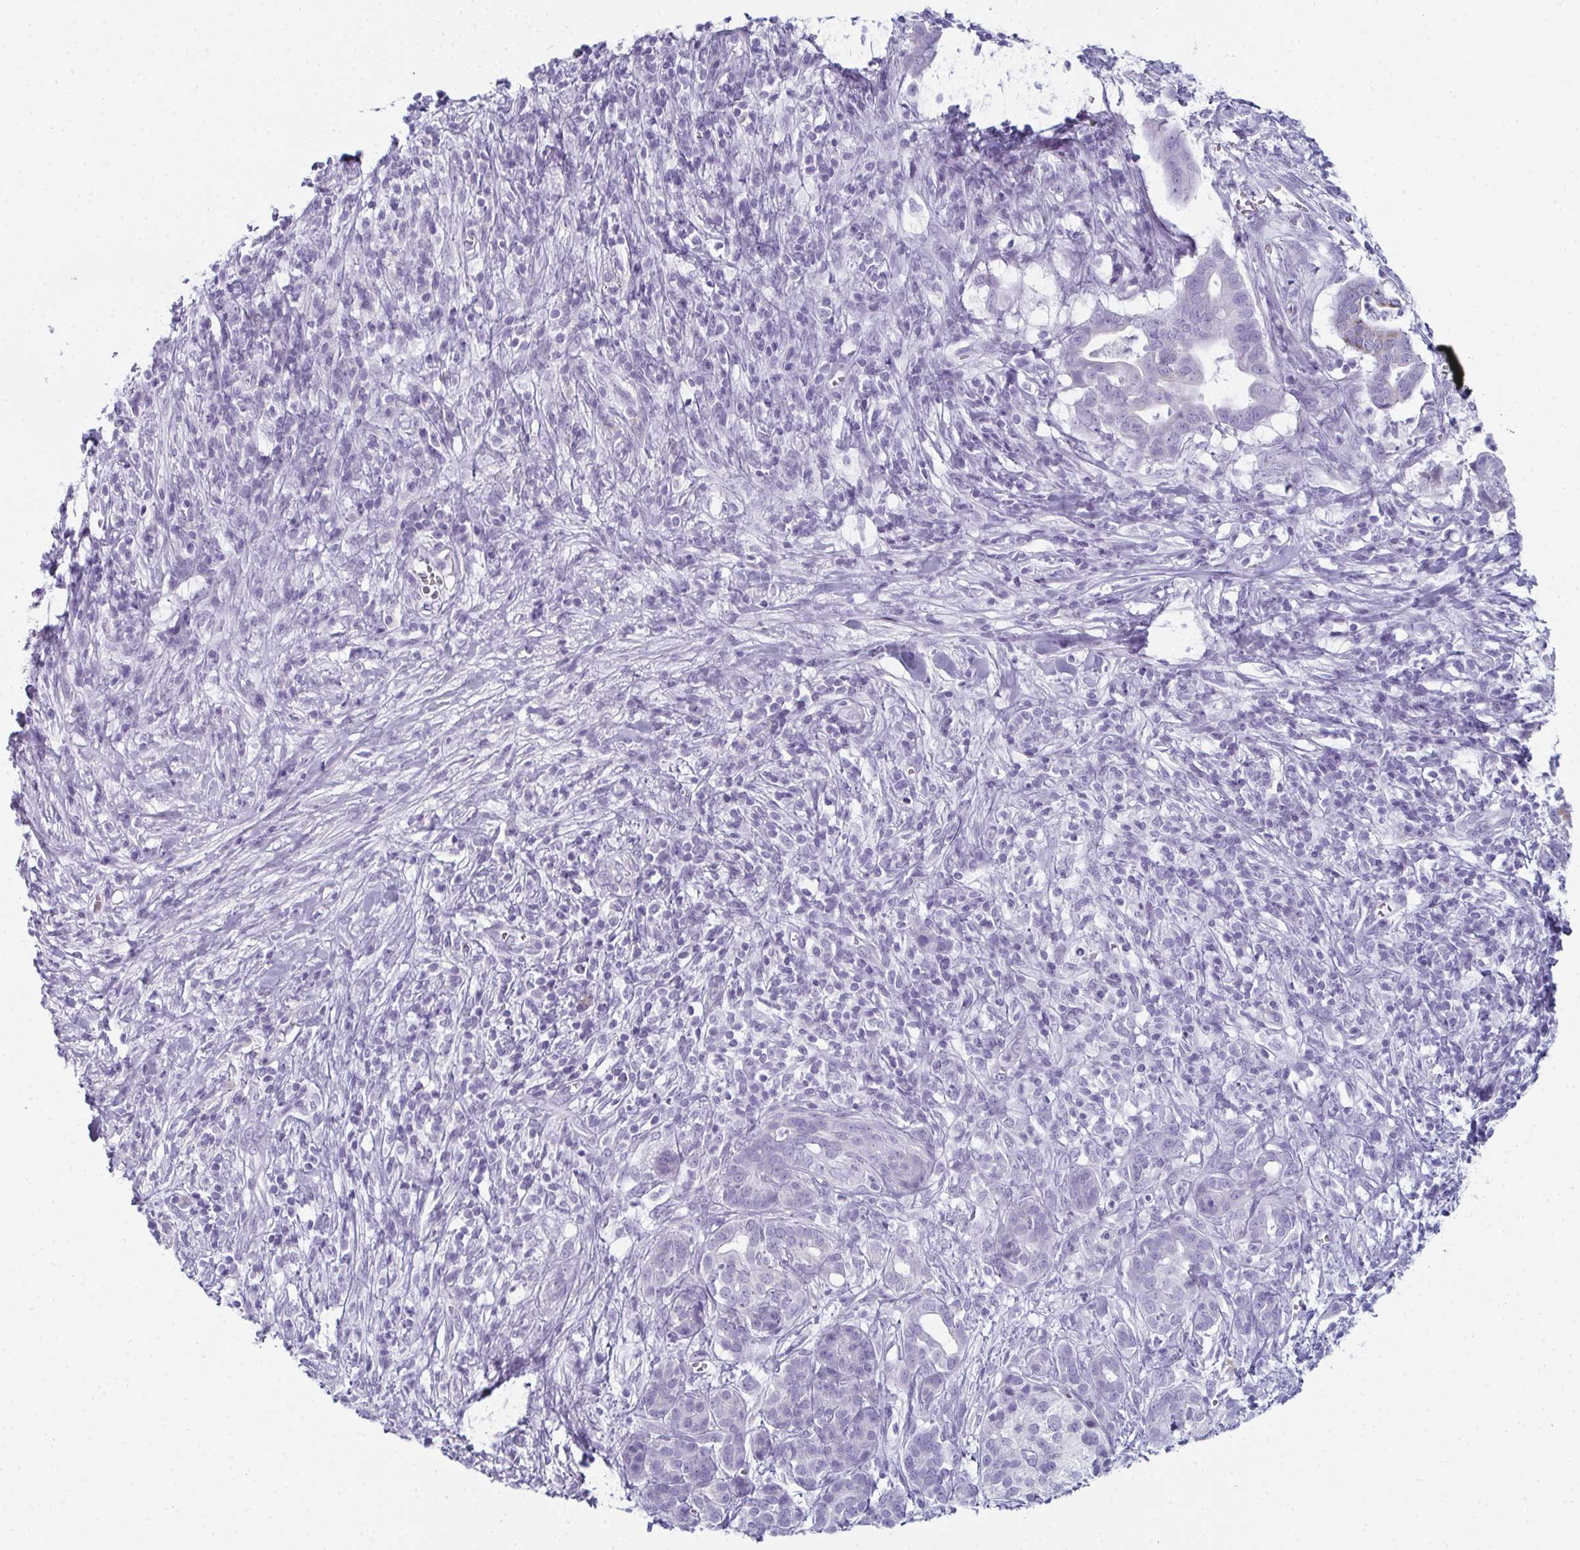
{"staining": {"intensity": "negative", "quantity": "none", "location": "none"}, "tissue": "pancreatic cancer", "cell_type": "Tumor cells", "image_type": "cancer", "snomed": [{"axis": "morphology", "description": "Adenocarcinoma, NOS"}, {"axis": "topography", "description": "Pancreas"}], "caption": "This is an immunohistochemistry histopathology image of human adenocarcinoma (pancreatic). There is no staining in tumor cells.", "gene": "ENKUR", "patient": {"sex": "male", "age": 61}}